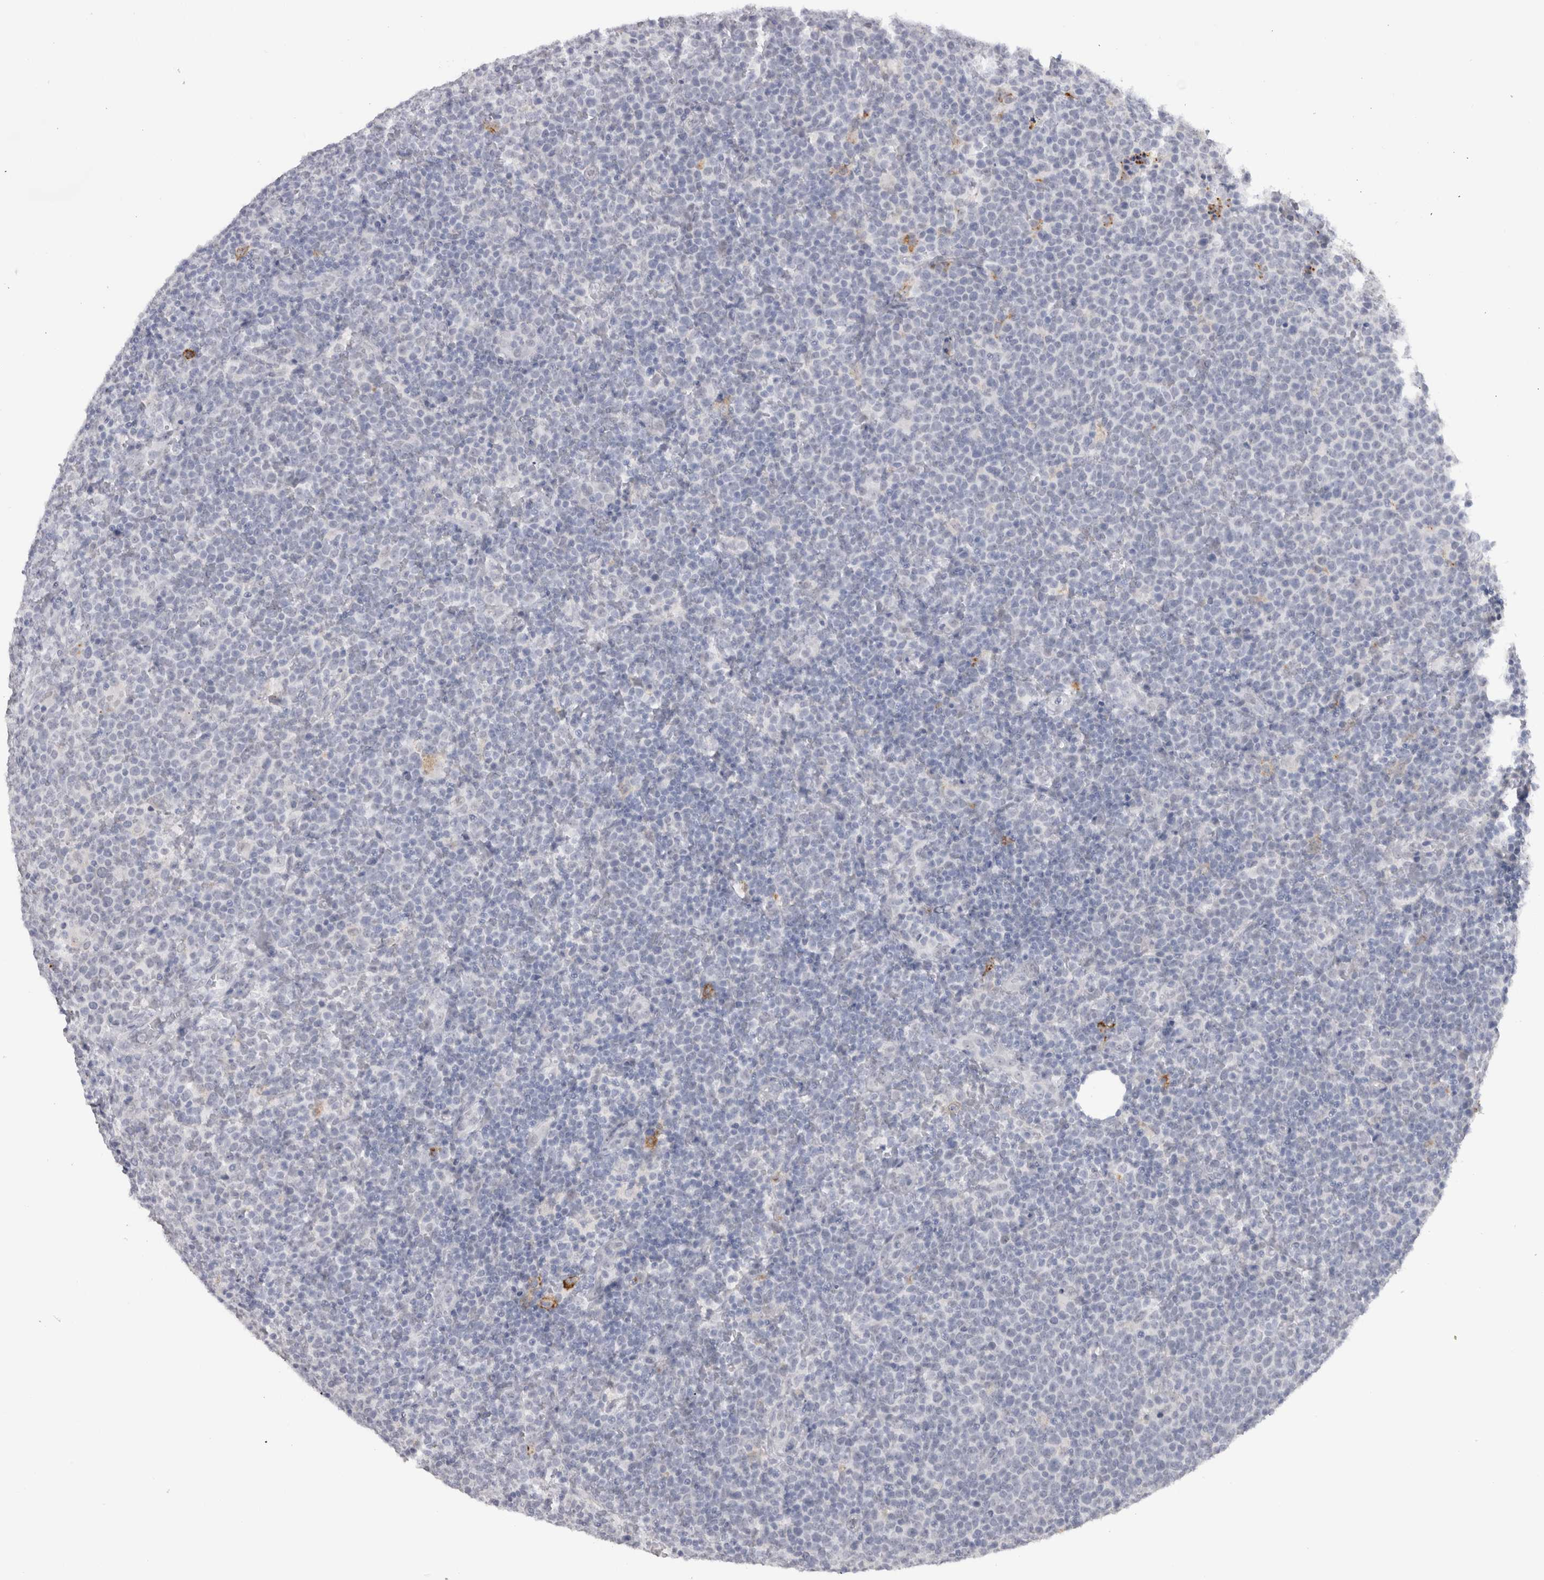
{"staining": {"intensity": "negative", "quantity": "none", "location": "none"}, "tissue": "lymphoma", "cell_type": "Tumor cells", "image_type": "cancer", "snomed": [{"axis": "morphology", "description": "Malignant lymphoma, non-Hodgkin's type, High grade"}, {"axis": "topography", "description": "Lymph node"}], "caption": "Lymphoma was stained to show a protein in brown. There is no significant positivity in tumor cells.", "gene": "CDH17", "patient": {"sex": "male", "age": 61}}